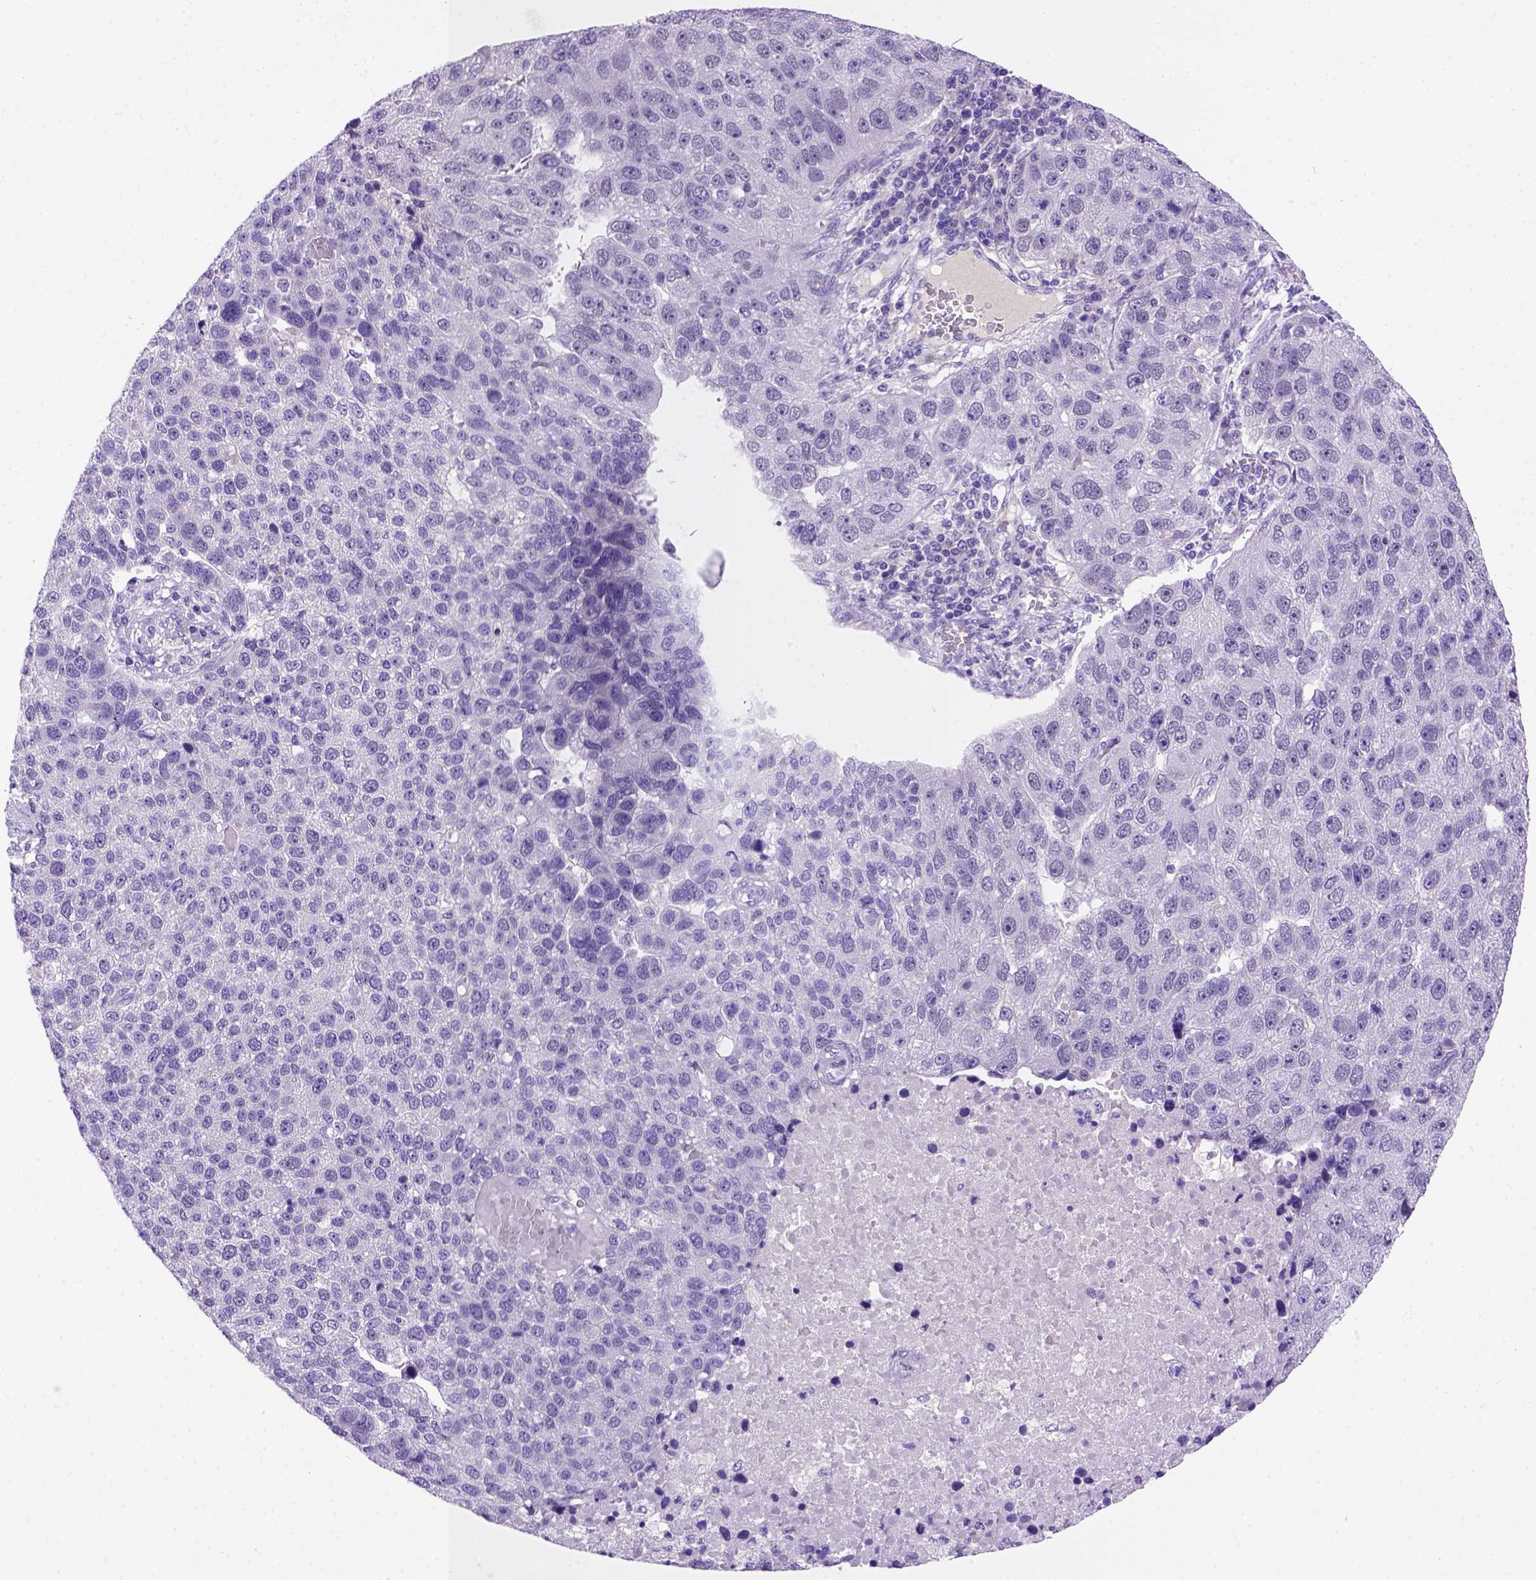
{"staining": {"intensity": "negative", "quantity": "none", "location": "none"}, "tissue": "pancreatic cancer", "cell_type": "Tumor cells", "image_type": "cancer", "snomed": [{"axis": "morphology", "description": "Adenocarcinoma, NOS"}, {"axis": "topography", "description": "Pancreas"}], "caption": "Immunohistochemical staining of human pancreatic adenocarcinoma shows no significant staining in tumor cells.", "gene": "FAM81B", "patient": {"sex": "female", "age": 61}}